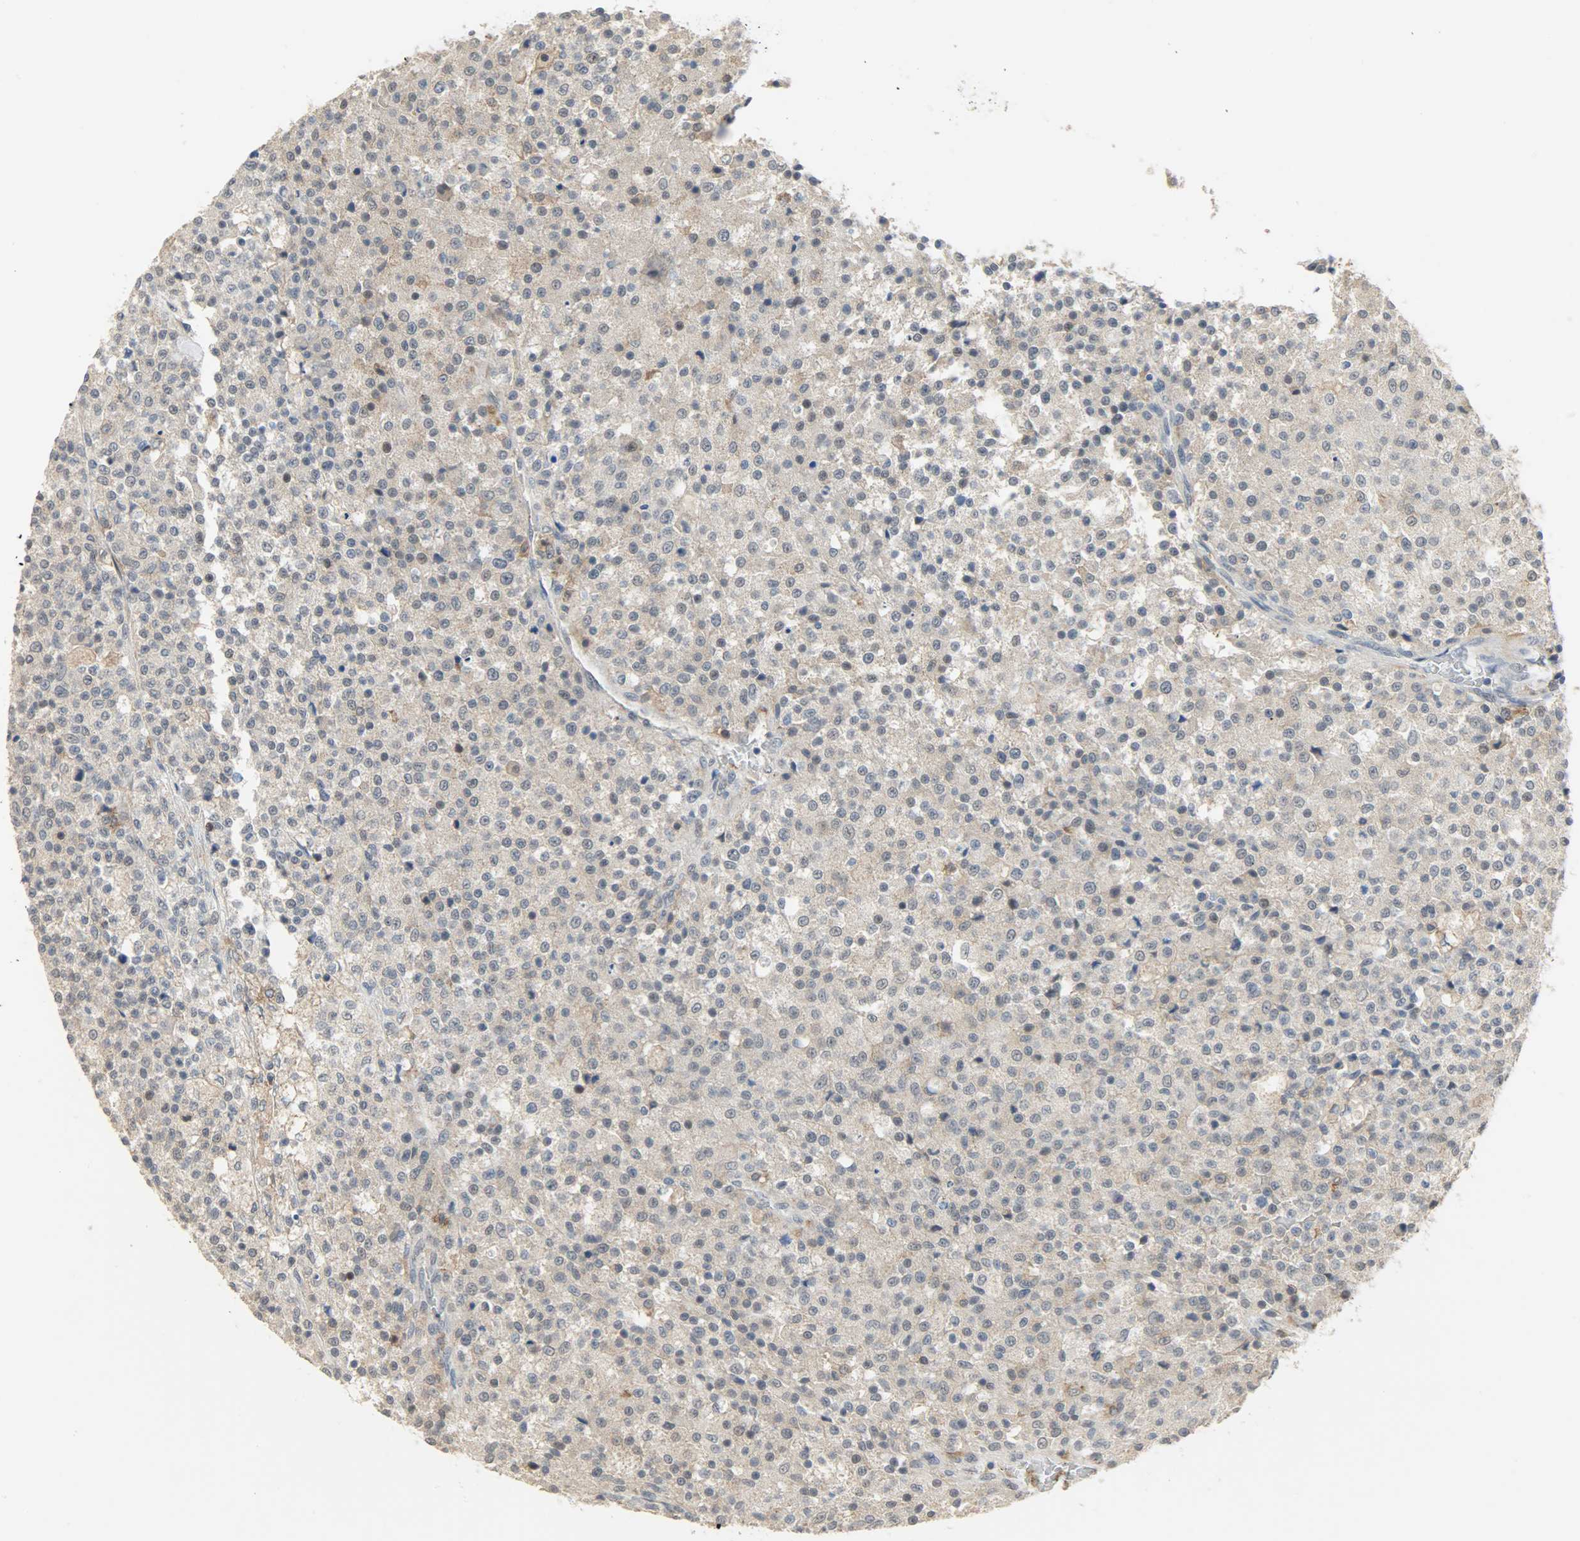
{"staining": {"intensity": "weak", "quantity": "25%-75%", "location": "cytoplasmic/membranous"}, "tissue": "testis cancer", "cell_type": "Tumor cells", "image_type": "cancer", "snomed": [{"axis": "morphology", "description": "Seminoma, NOS"}, {"axis": "topography", "description": "Testis"}], "caption": "Testis cancer (seminoma) tissue shows weak cytoplasmic/membranous positivity in approximately 25%-75% of tumor cells", "gene": "SKAP2", "patient": {"sex": "male", "age": 59}}